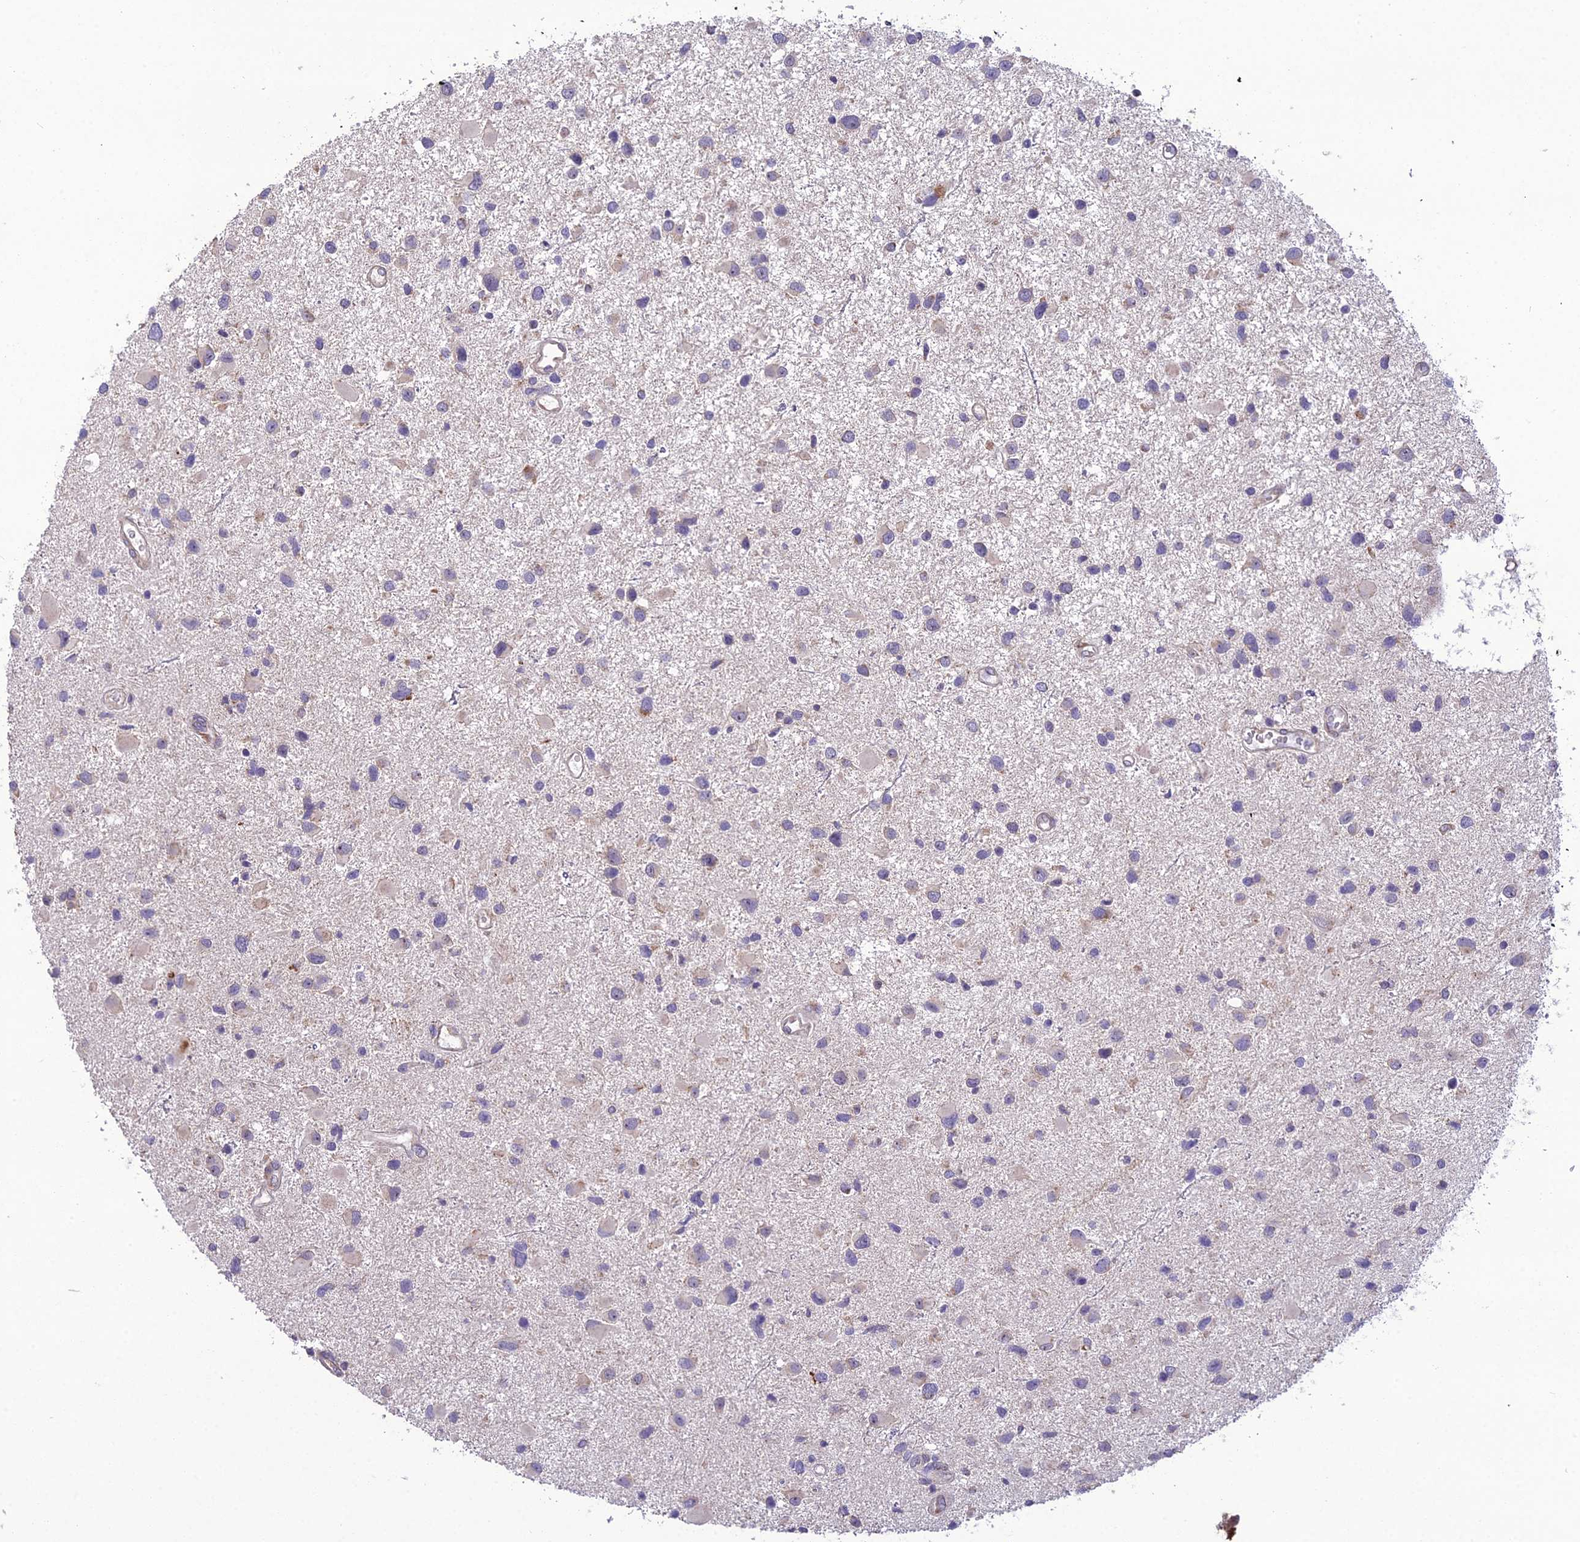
{"staining": {"intensity": "negative", "quantity": "none", "location": "none"}, "tissue": "glioma", "cell_type": "Tumor cells", "image_type": "cancer", "snomed": [{"axis": "morphology", "description": "Glioma, malignant, Low grade"}, {"axis": "topography", "description": "Brain"}], "caption": "Tumor cells are negative for protein expression in human glioma.", "gene": "NODAL", "patient": {"sex": "female", "age": 32}}